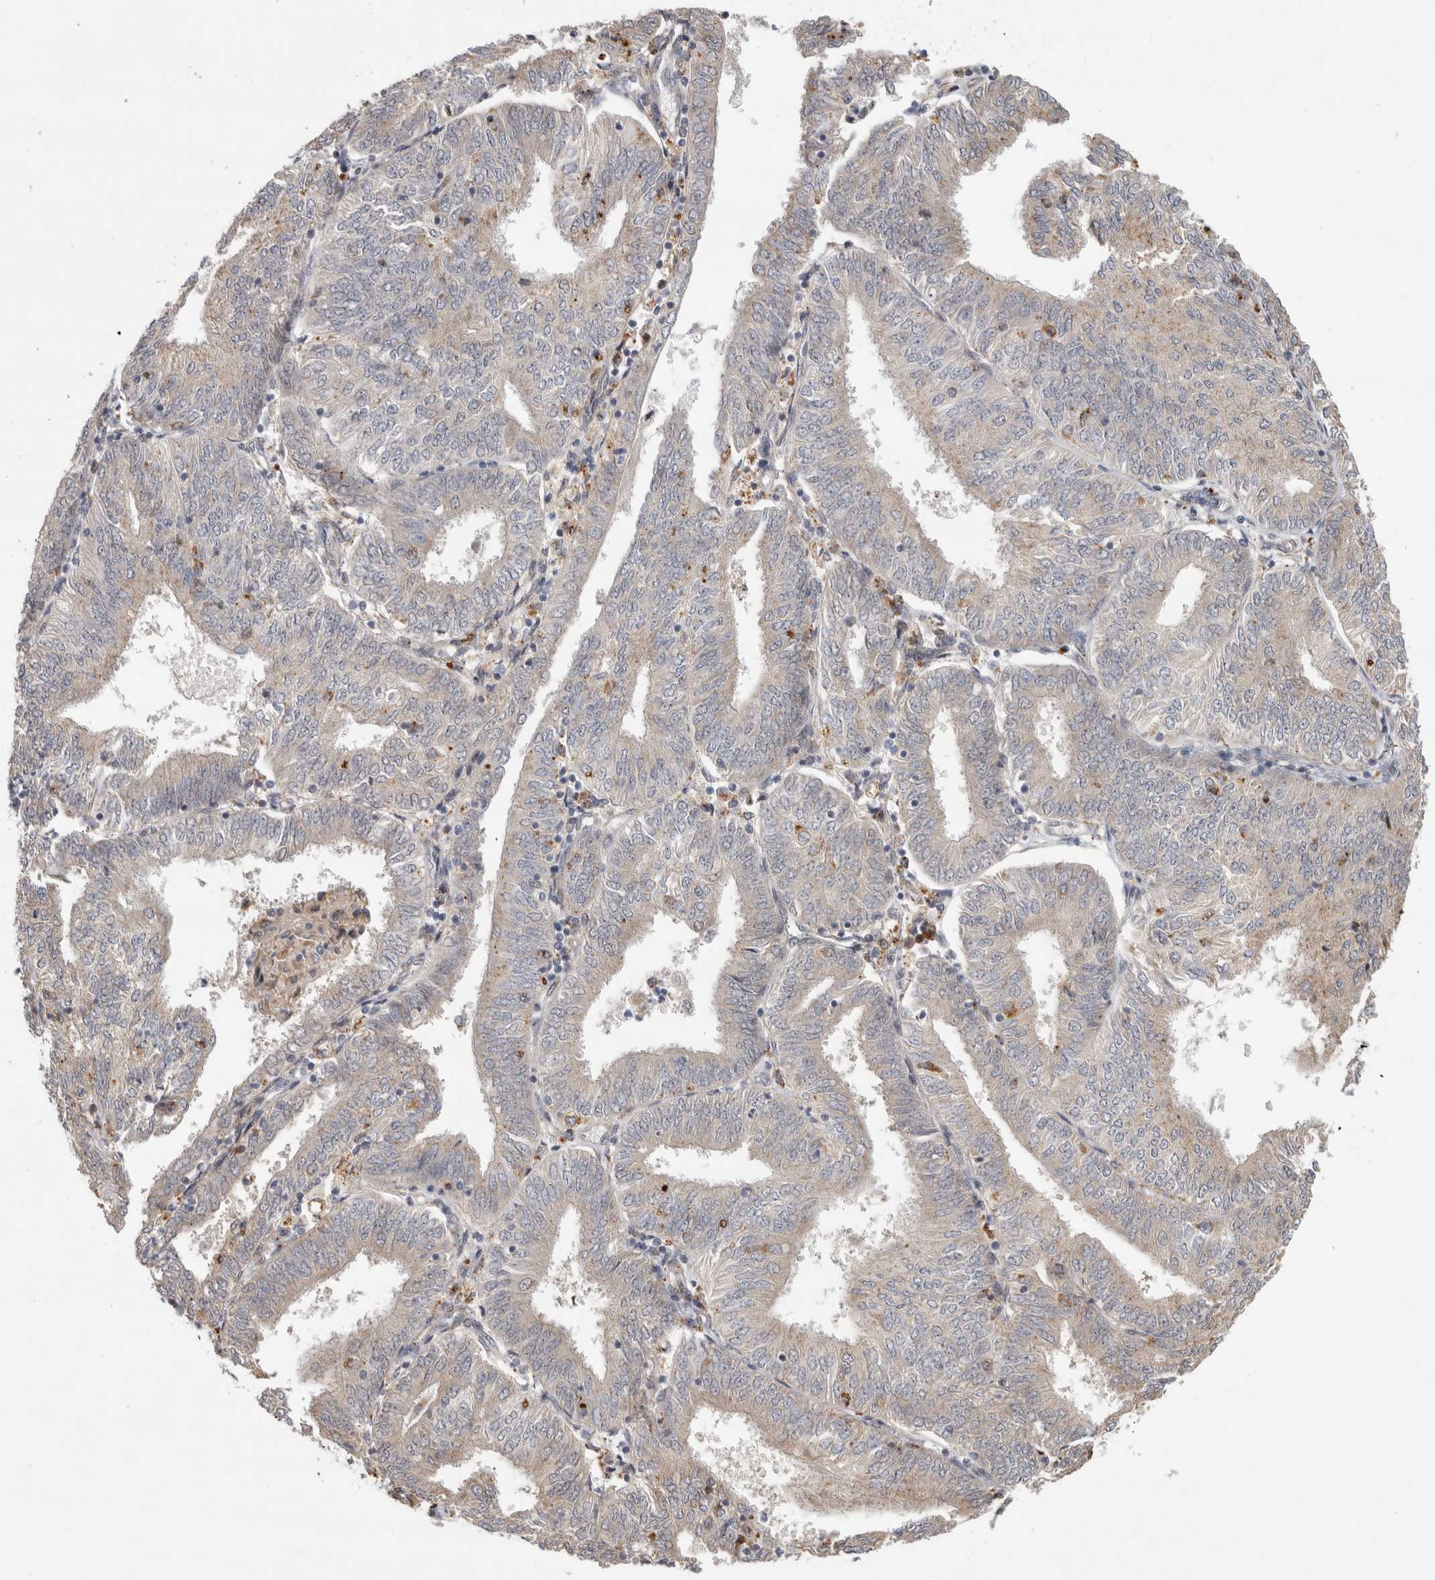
{"staining": {"intensity": "weak", "quantity": ">75%", "location": "cytoplasmic/membranous"}, "tissue": "endometrial cancer", "cell_type": "Tumor cells", "image_type": "cancer", "snomed": [{"axis": "morphology", "description": "Adenocarcinoma, NOS"}, {"axis": "topography", "description": "Endometrium"}], "caption": "Protein expression analysis of human adenocarcinoma (endometrial) reveals weak cytoplasmic/membranous staining in about >75% of tumor cells.", "gene": "NAB2", "patient": {"sex": "female", "age": 58}}